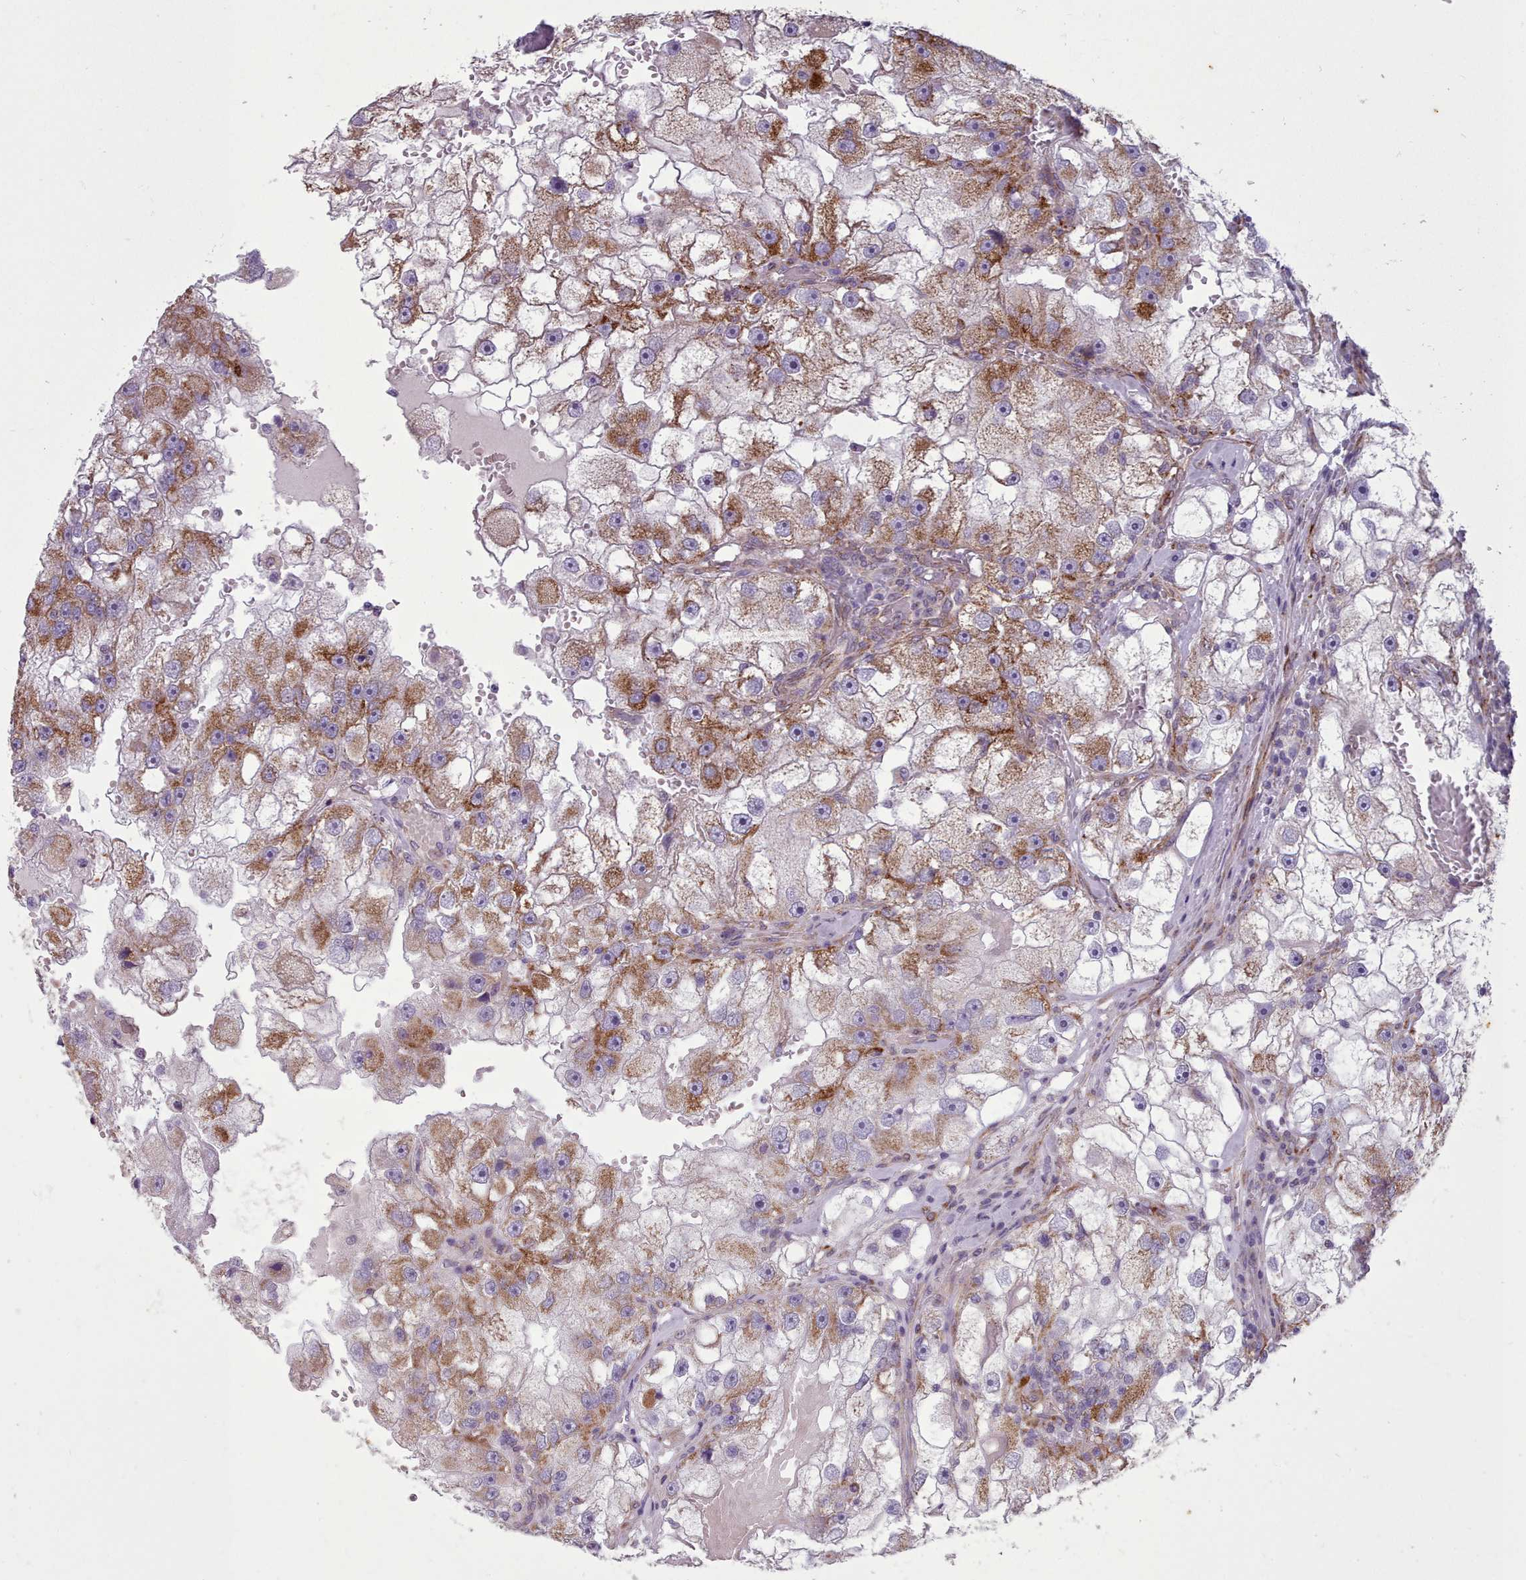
{"staining": {"intensity": "moderate", "quantity": "25%-75%", "location": "cytoplasmic/membranous"}, "tissue": "renal cancer", "cell_type": "Tumor cells", "image_type": "cancer", "snomed": [{"axis": "morphology", "description": "Adenocarcinoma, NOS"}, {"axis": "topography", "description": "Kidney"}], "caption": "Protein analysis of renal cancer (adenocarcinoma) tissue shows moderate cytoplasmic/membranous expression in approximately 25%-75% of tumor cells. The staining was performed using DAB (3,3'-diaminobenzidine), with brown indicating positive protein expression. Nuclei are stained blue with hematoxylin.", "gene": "FKBP10", "patient": {"sex": "male", "age": 63}}